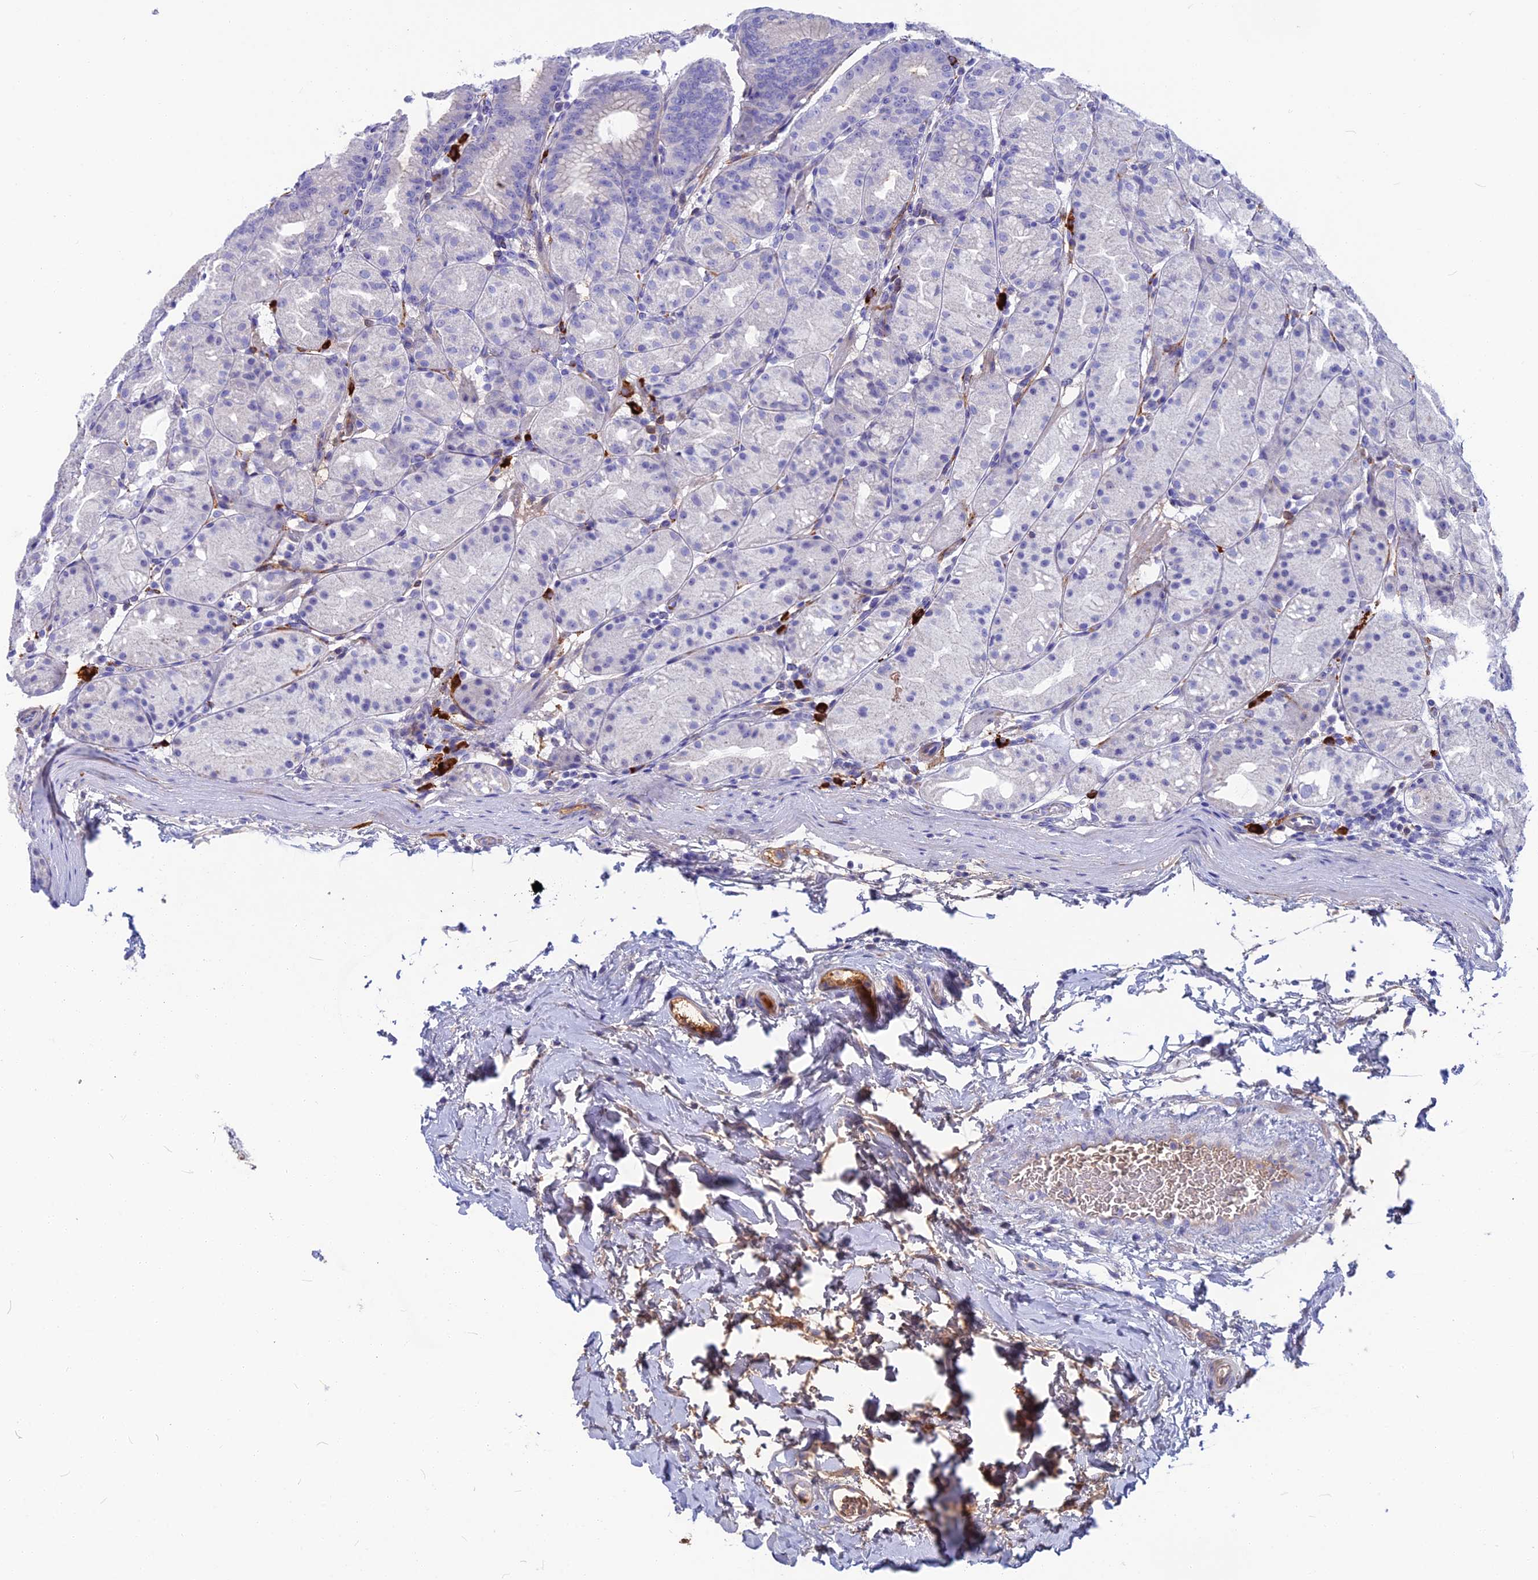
{"staining": {"intensity": "moderate", "quantity": "<25%", "location": "cytoplasmic/membranous"}, "tissue": "stomach", "cell_type": "Glandular cells", "image_type": "normal", "snomed": [{"axis": "morphology", "description": "Normal tissue, NOS"}, {"axis": "topography", "description": "Stomach, upper"}], "caption": "Immunohistochemical staining of benign stomach displays <25% levels of moderate cytoplasmic/membranous protein expression in about <25% of glandular cells.", "gene": "SNAP91", "patient": {"sex": "male", "age": 48}}